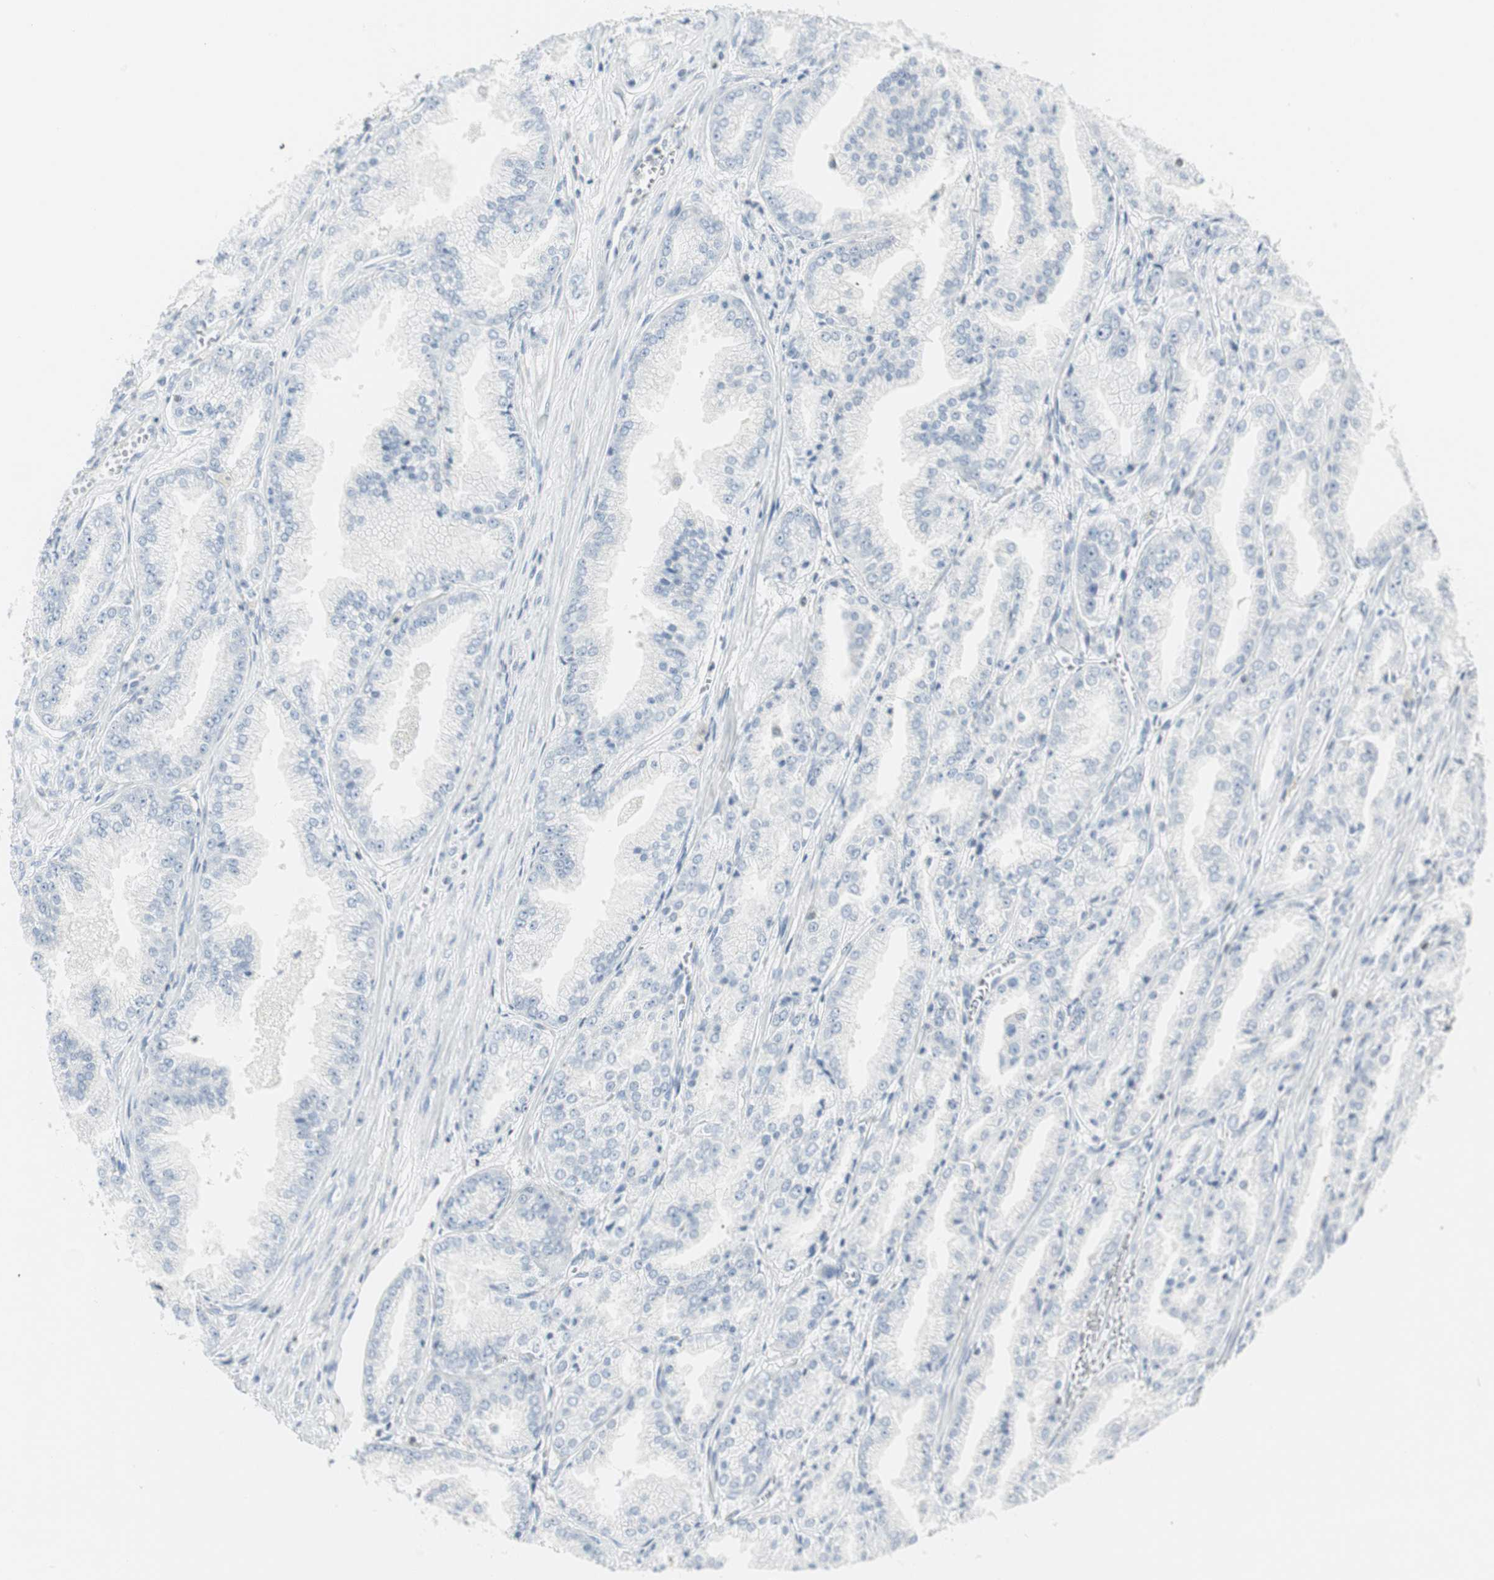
{"staining": {"intensity": "negative", "quantity": "none", "location": "none"}, "tissue": "prostate cancer", "cell_type": "Tumor cells", "image_type": "cancer", "snomed": [{"axis": "morphology", "description": "Adenocarcinoma, High grade"}, {"axis": "topography", "description": "Prostate"}], "caption": "This is a micrograph of immunohistochemistry (IHC) staining of prostate cancer (high-grade adenocarcinoma), which shows no staining in tumor cells. (DAB (3,3'-diaminobenzidine) IHC visualized using brightfield microscopy, high magnification).", "gene": "PPP1CA", "patient": {"sex": "male", "age": 61}}